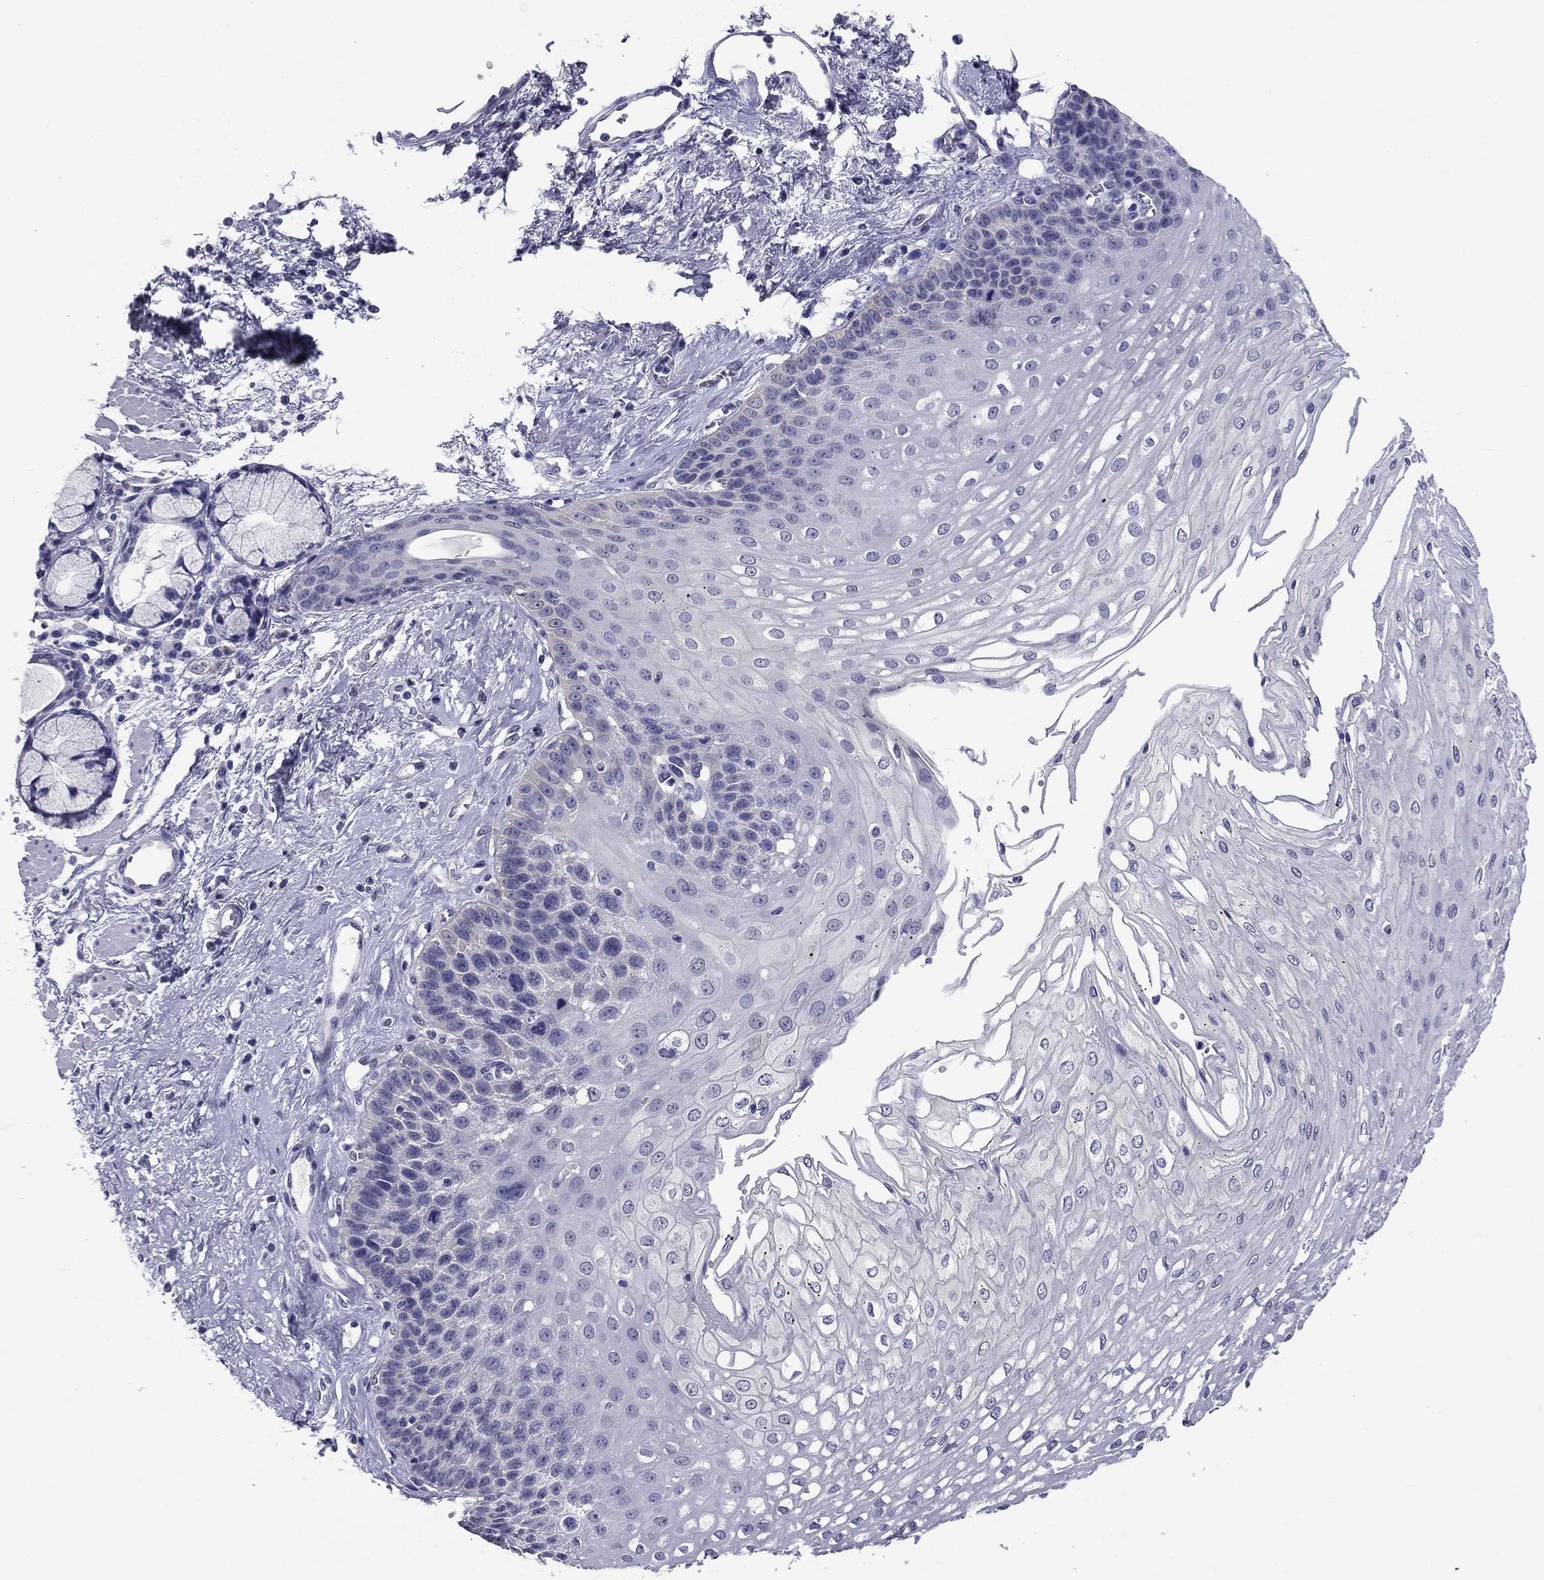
{"staining": {"intensity": "negative", "quantity": "none", "location": "none"}, "tissue": "esophagus", "cell_type": "Squamous epithelial cells", "image_type": "normal", "snomed": [{"axis": "morphology", "description": "Normal tissue, NOS"}, {"axis": "topography", "description": "Esophagus"}], "caption": "An immunohistochemistry image of benign esophagus is shown. There is no staining in squamous epithelial cells of esophagus.", "gene": "HAO1", "patient": {"sex": "female", "age": 62}}